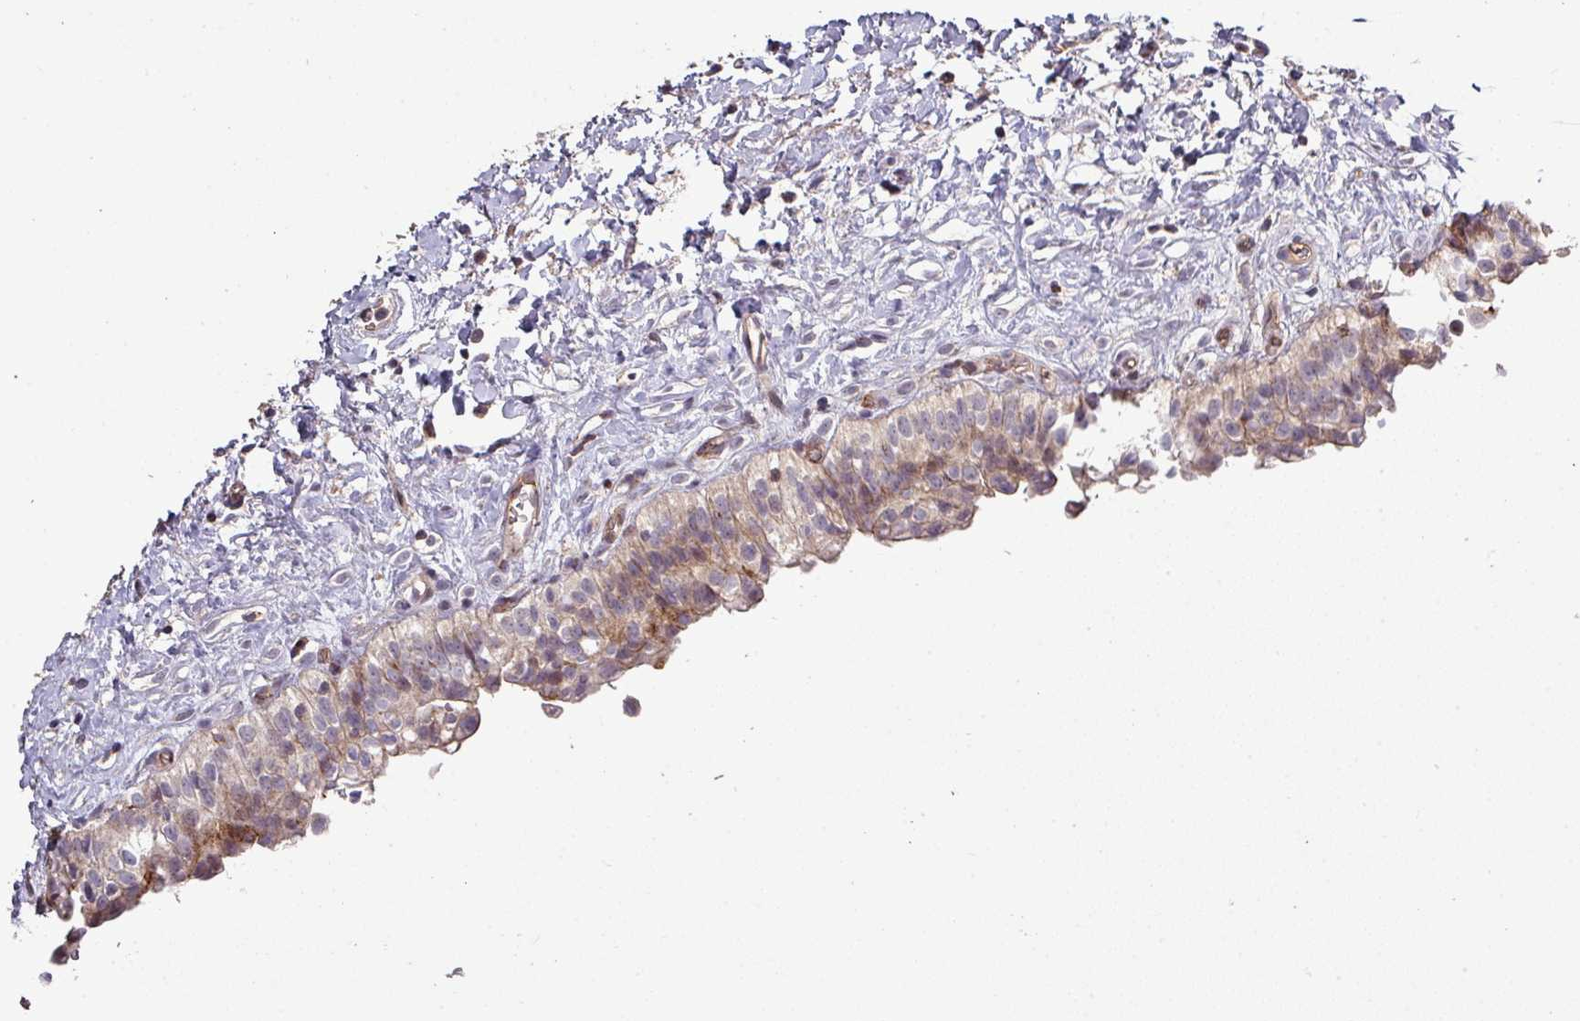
{"staining": {"intensity": "strong", "quantity": "<25%", "location": "cytoplasmic/membranous"}, "tissue": "urinary bladder", "cell_type": "Urothelial cells", "image_type": "normal", "snomed": [{"axis": "morphology", "description": "Normal tissue, NOS"}, {"axis": "topography", "description": "Urinary bladder"}], "caption": "This photomicrograph shows immunohistochemistry staining of benign human urinary bladder, with medium strong cytoplasmic/membranous positivity in about <25% of urothelial cells.", "gene": "RPL23A", "patient": {"sex": "male", "age": 51}}